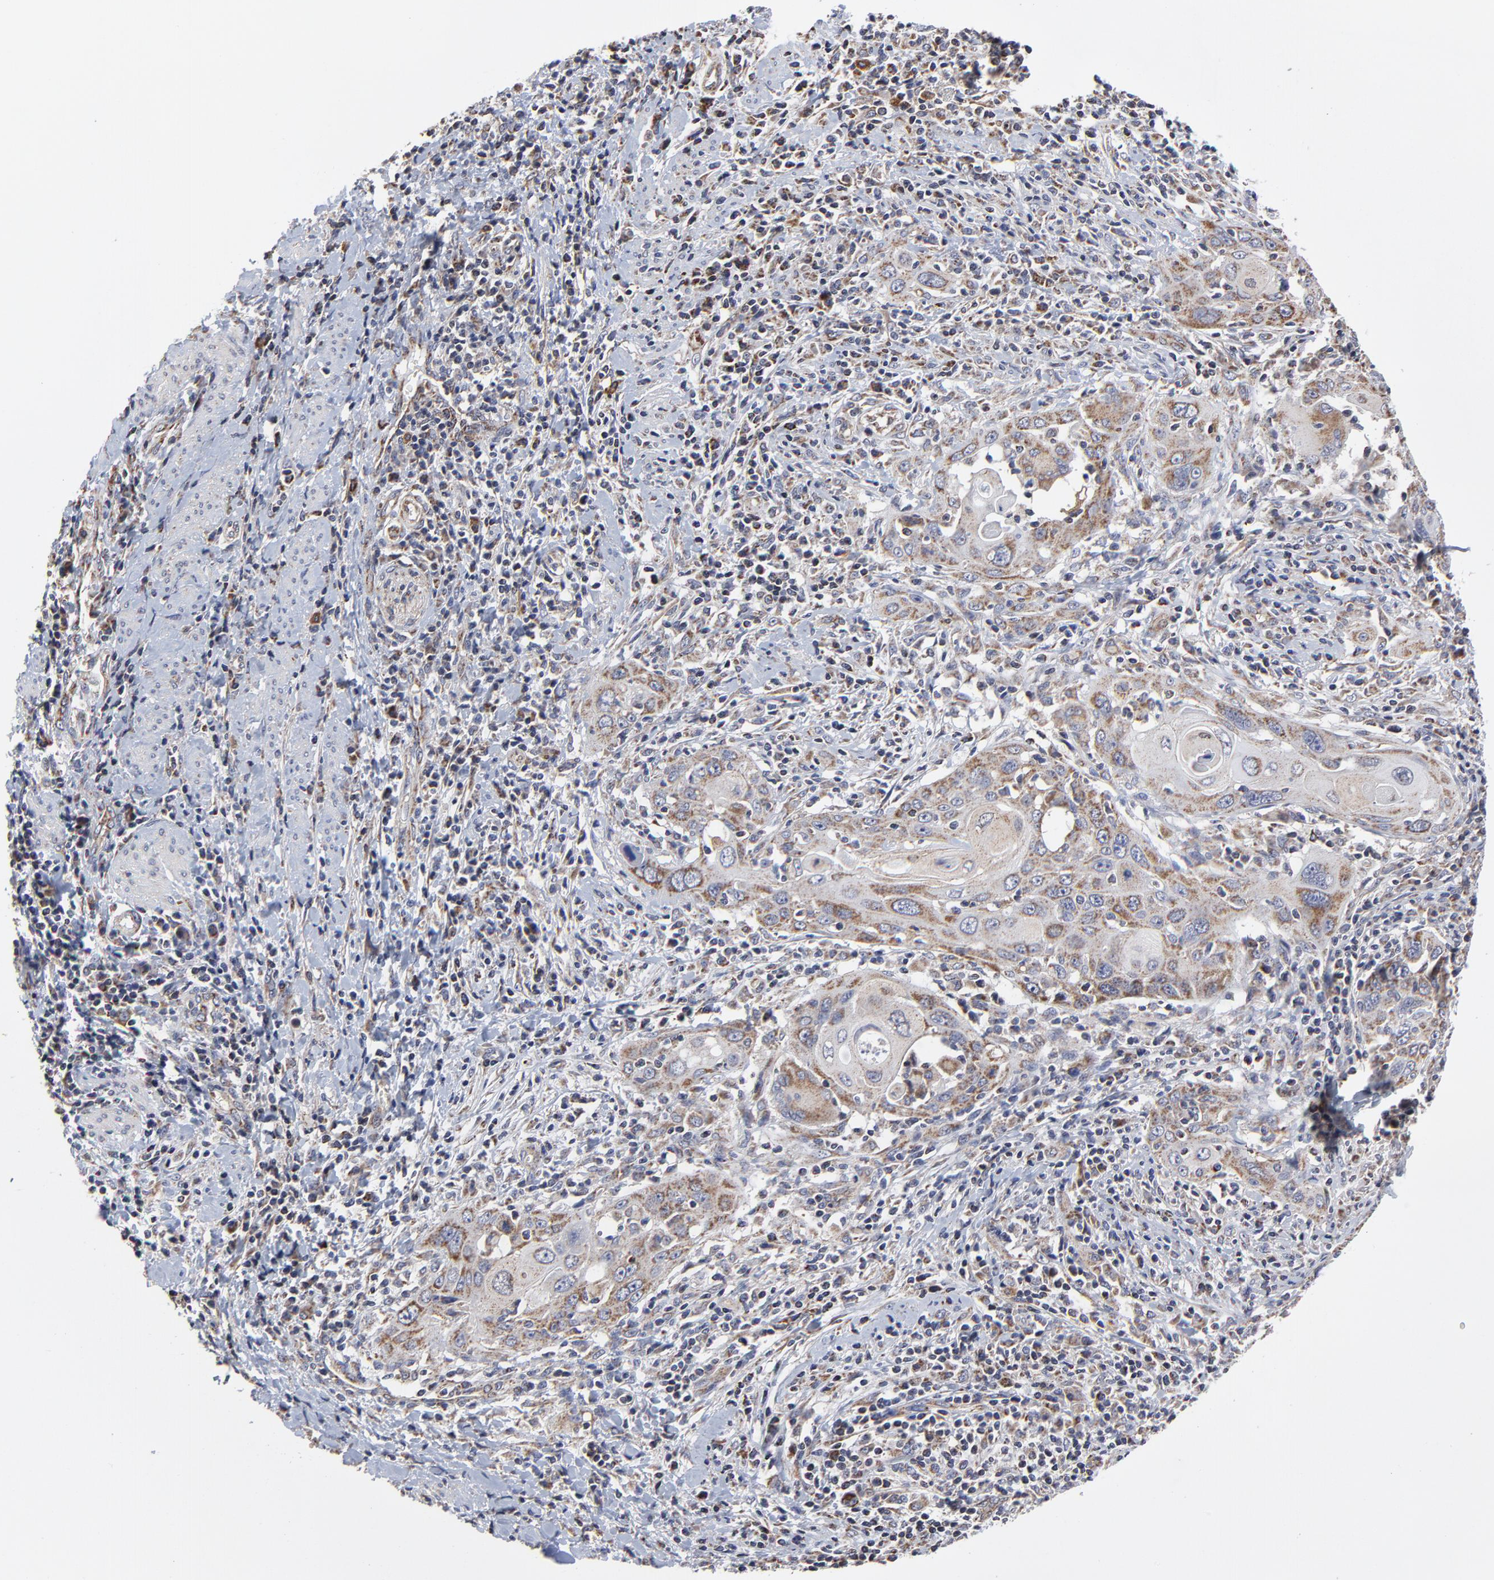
{"staining": {"intensity": "weak", "quantity": "<25%", "location": "cytoplasmic/membranous"}, "tissue": "cervical cancer", "cell_type": "Tumor cells", "image_type": "cancer", "snomed": [{"axis": "morphology", "description": "Squamous cell carcinoma, NOS"}, {"axis": "topography", "description": "Cervix"}], "caption": "Immunohistochemistry of human cervical cancer (squamous cell carcinoma) demonstrates no staining in tumor cells.", "gene": "ZNF550", "patient": {"sex": "female", "age": 54}}